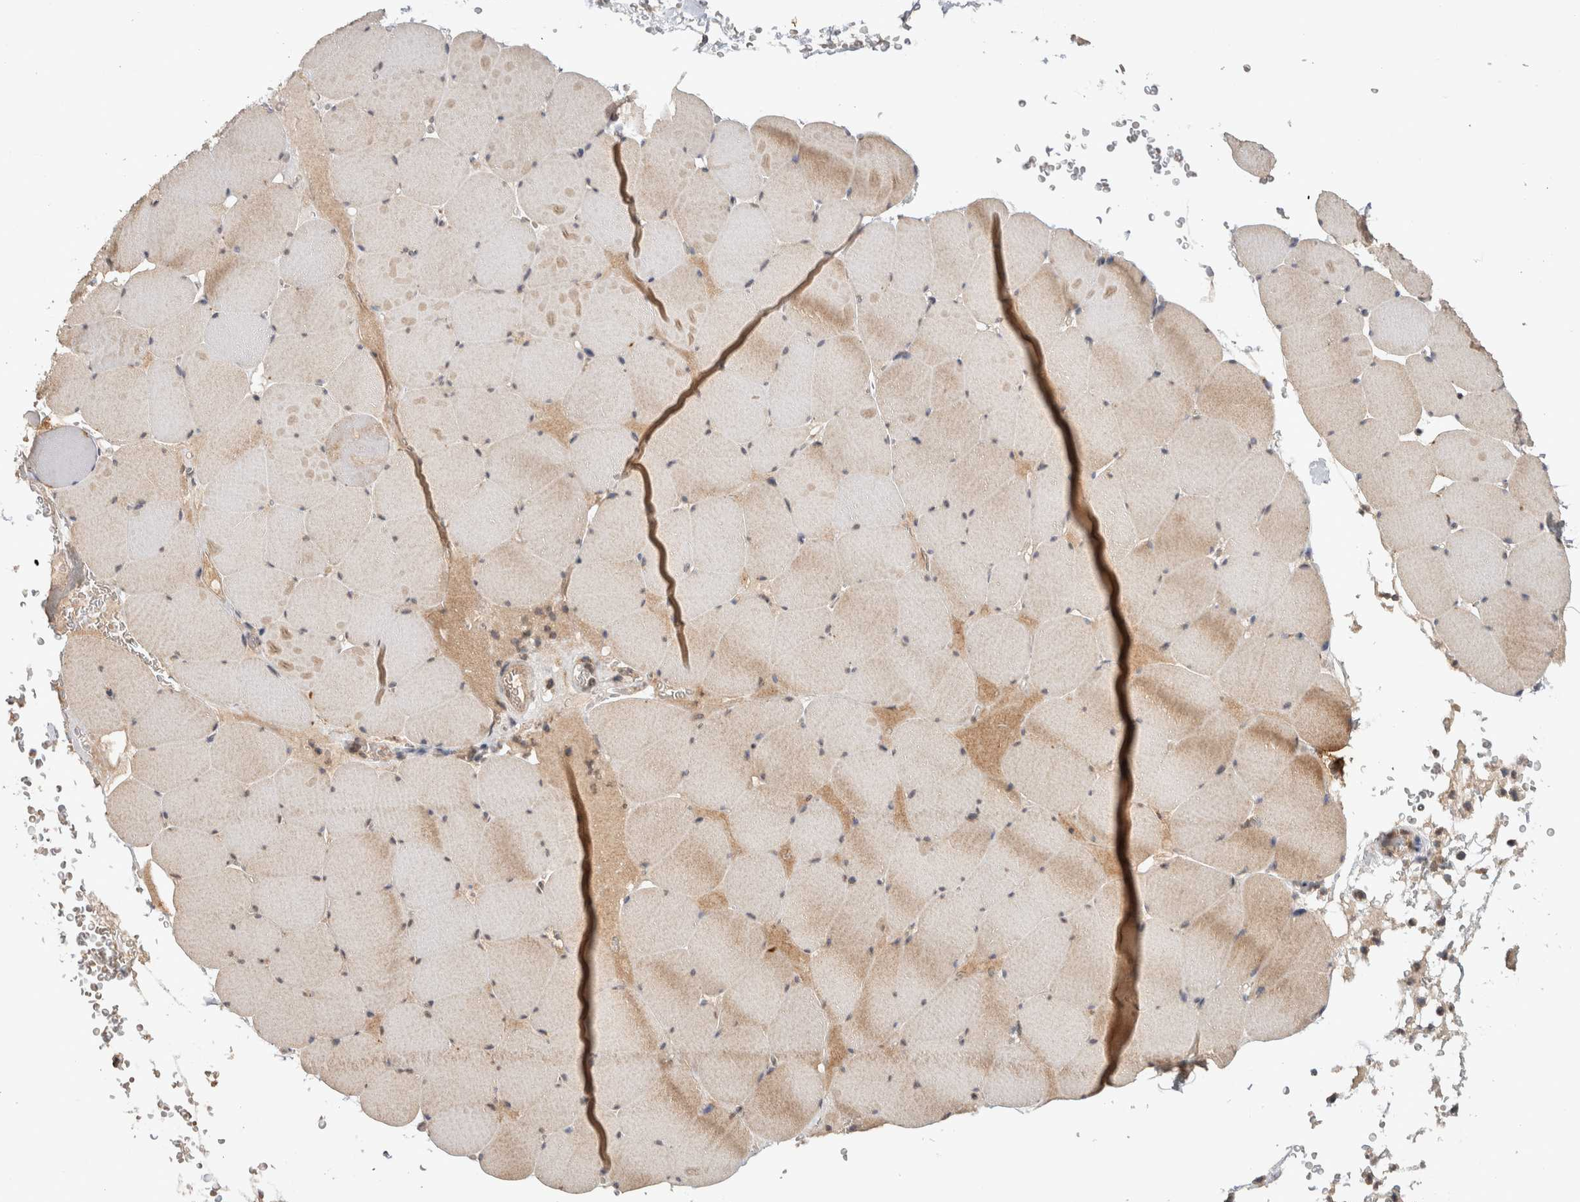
{"staining": {"intensity": "moderate", "quantity": "25%-75%", "location": "cytoplasmic/membranous"}, "tissue": "skeletal muscle", "cell_type": "Myocytes", "image_type": "normal", "snomed": [{"axis": "morphology", "description": "Normal tissue, NOS"}, {"axis": "topography", "description": "Skeletal muscle"}], "caption": "Immunohistochemistry micrograph of unremarkable skeletal muscle: skeletal muscle stained using immunohistochemistry (IHC) reveals medium levels of moderate protein expression localized specifically in the cytoplasmic/membranous of myocytes, appearing as a cytoplasmic/membranous brown color.", "gene": "HMOX2", "patient": {"sex": "male", "age": 62}}